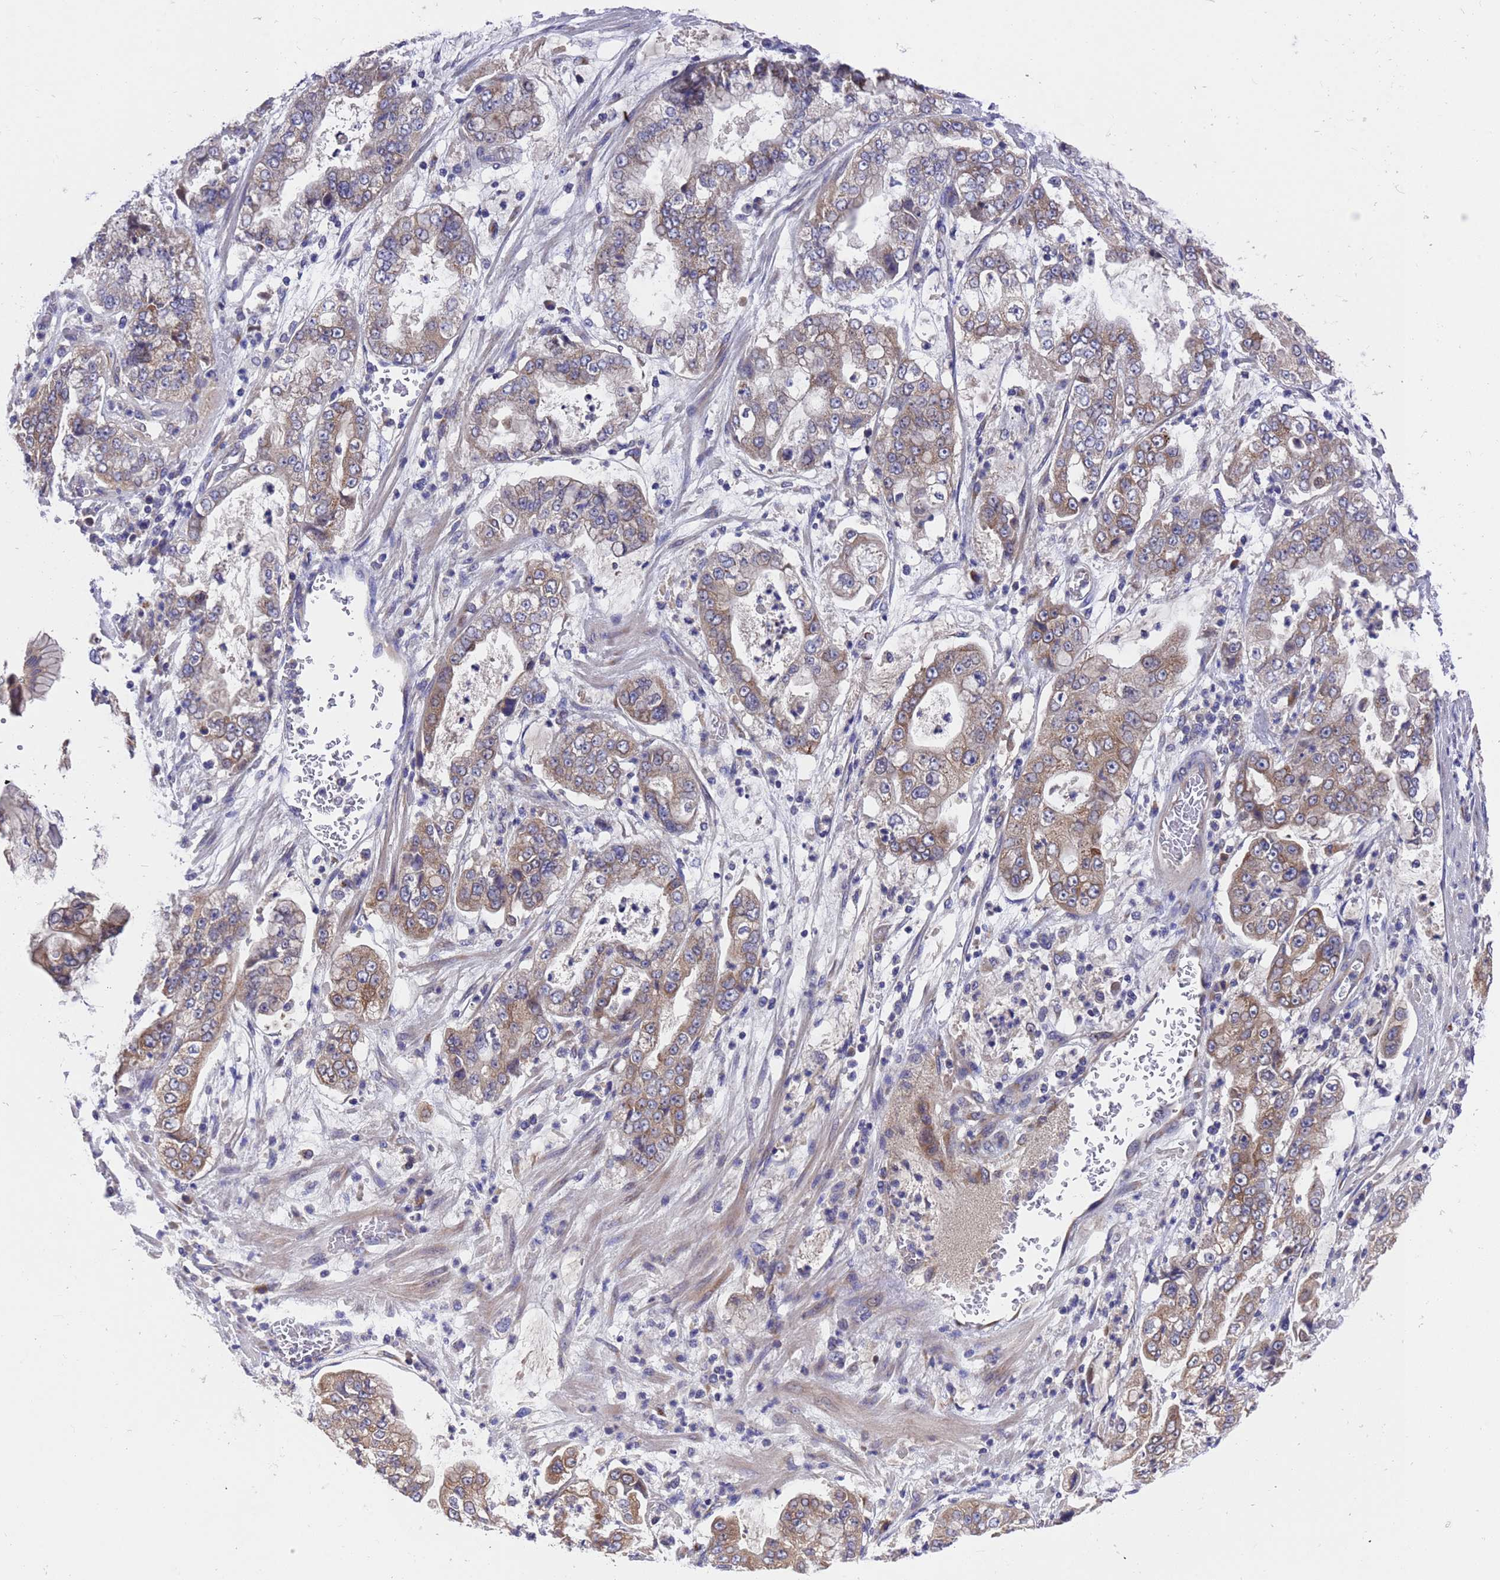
{"staining": {"intensity": "weak", "quantity": "25%-75%", "location": "cytoplasmic/membranous"}, "tissue": "stomach cancer", "cell_type": "Tumor cells", "image_type": "cancer", "snomed": [{"axis": "morphology", "description": "Adenocarcinoma, NOS"}, {"axis": "topography", "description": "Stomach"}], "caption": "About 25%-75% of tumor cells in stomach cancer demonstrate weak cytoplasmic/membranous protein positivity as visualized by brown immunohistochemical staining.", "gene": "DCAF12L2", "patient": {"sex": "male", "age": 76}}